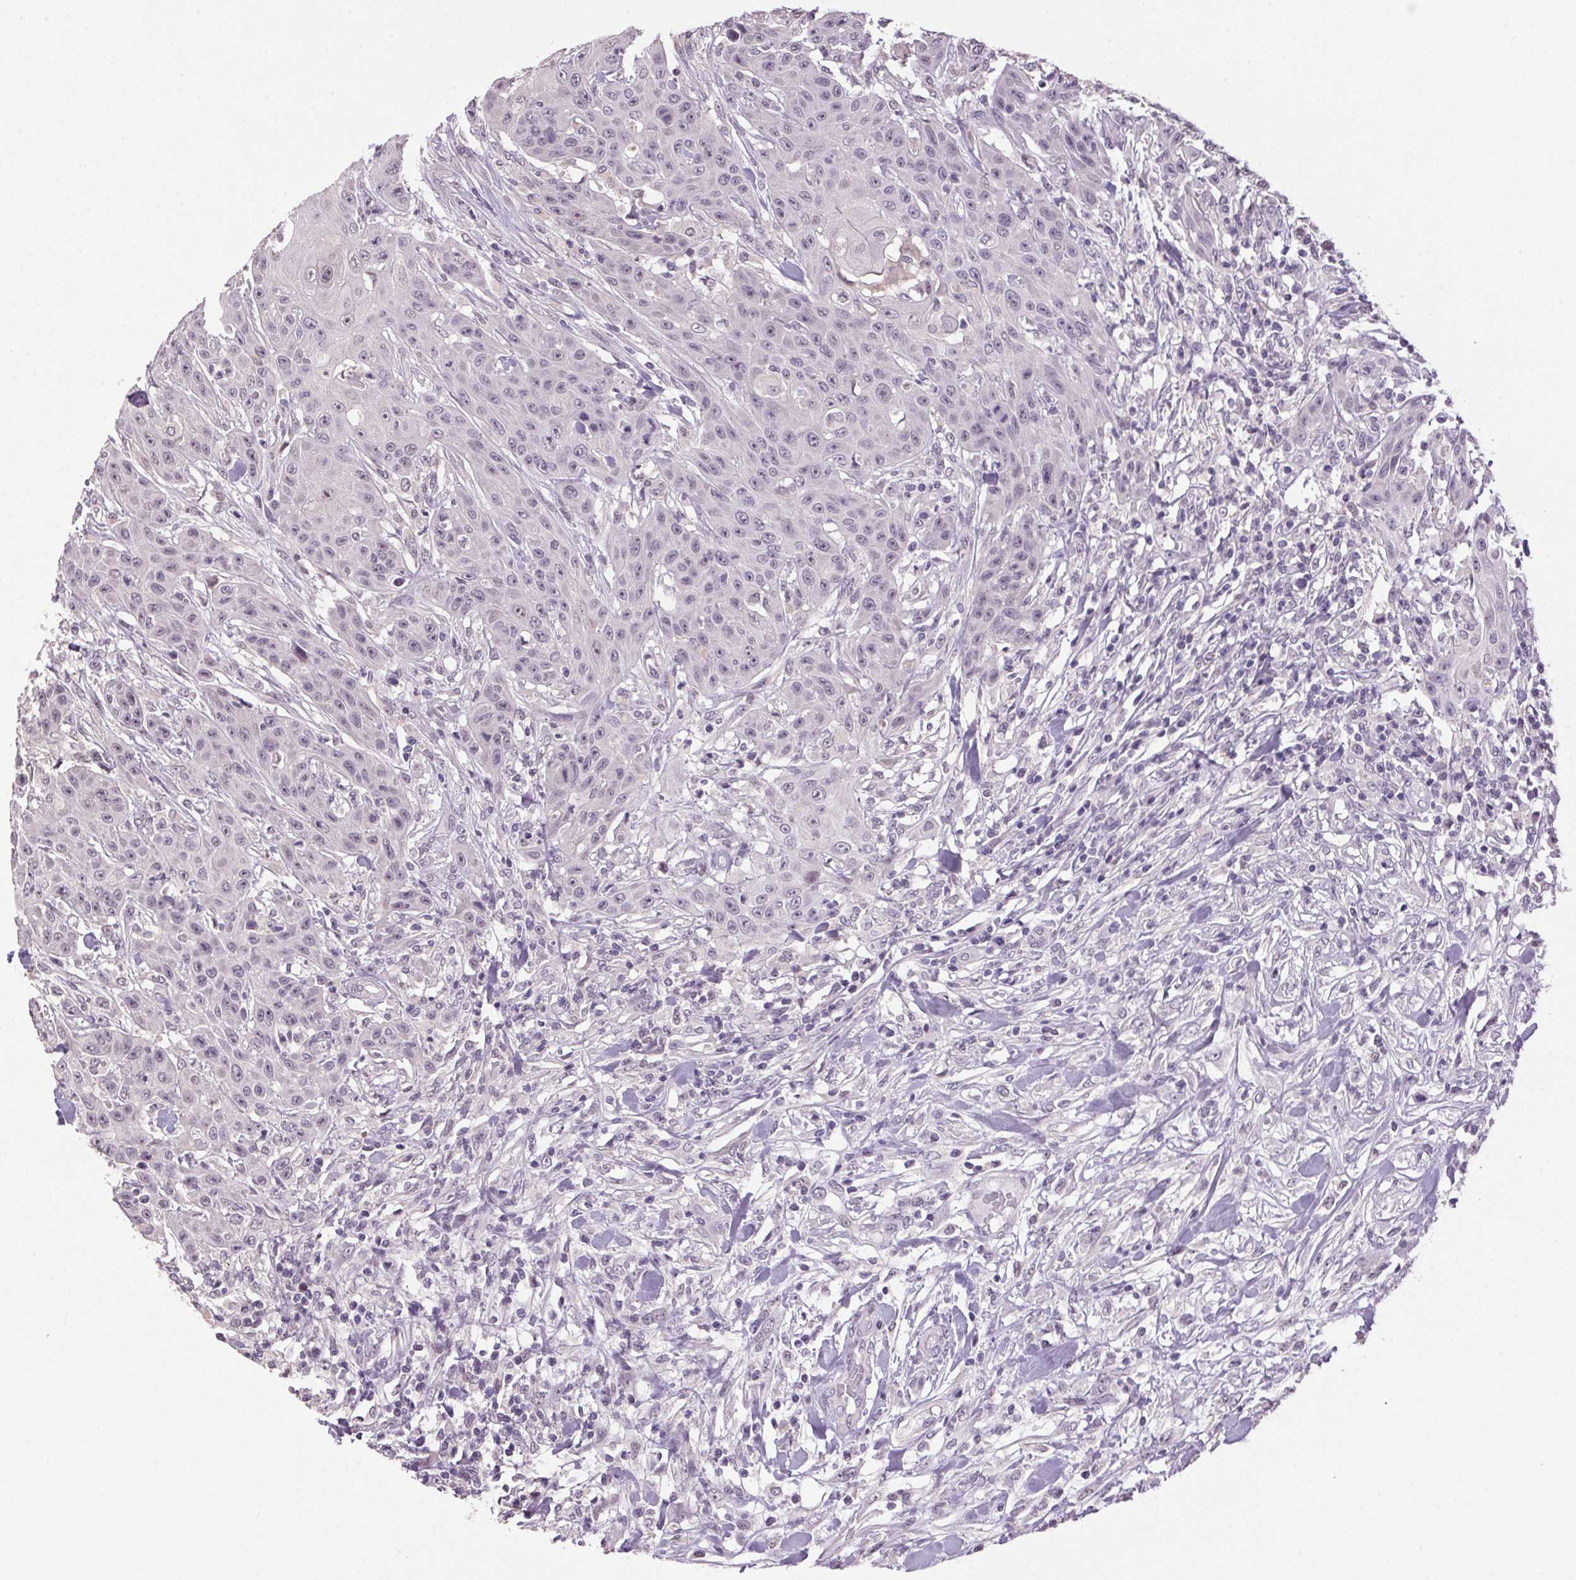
{"staining": {"intensity": "negative", "quantity": "none", "location": "none"}, "tissue": "head and neck cancer", "cell_type": "Tumor cells", "image_type": "cancer", "snomed": [{"axis": "morphology", "description": "Squamous cell carcinoma, NOS"}, {"axis": "topography", "description": "Oral tissue"}, {"axis": "topography", "description": "Head-Neck"}], "caption": "IHC histopathology image of head and neck squamous cell carcinoma stained for a protein (brown), which exhibits no positivity in tumor cells.", "gene": "VWA3B", "patient": {"sex": "female", "age": 55}}